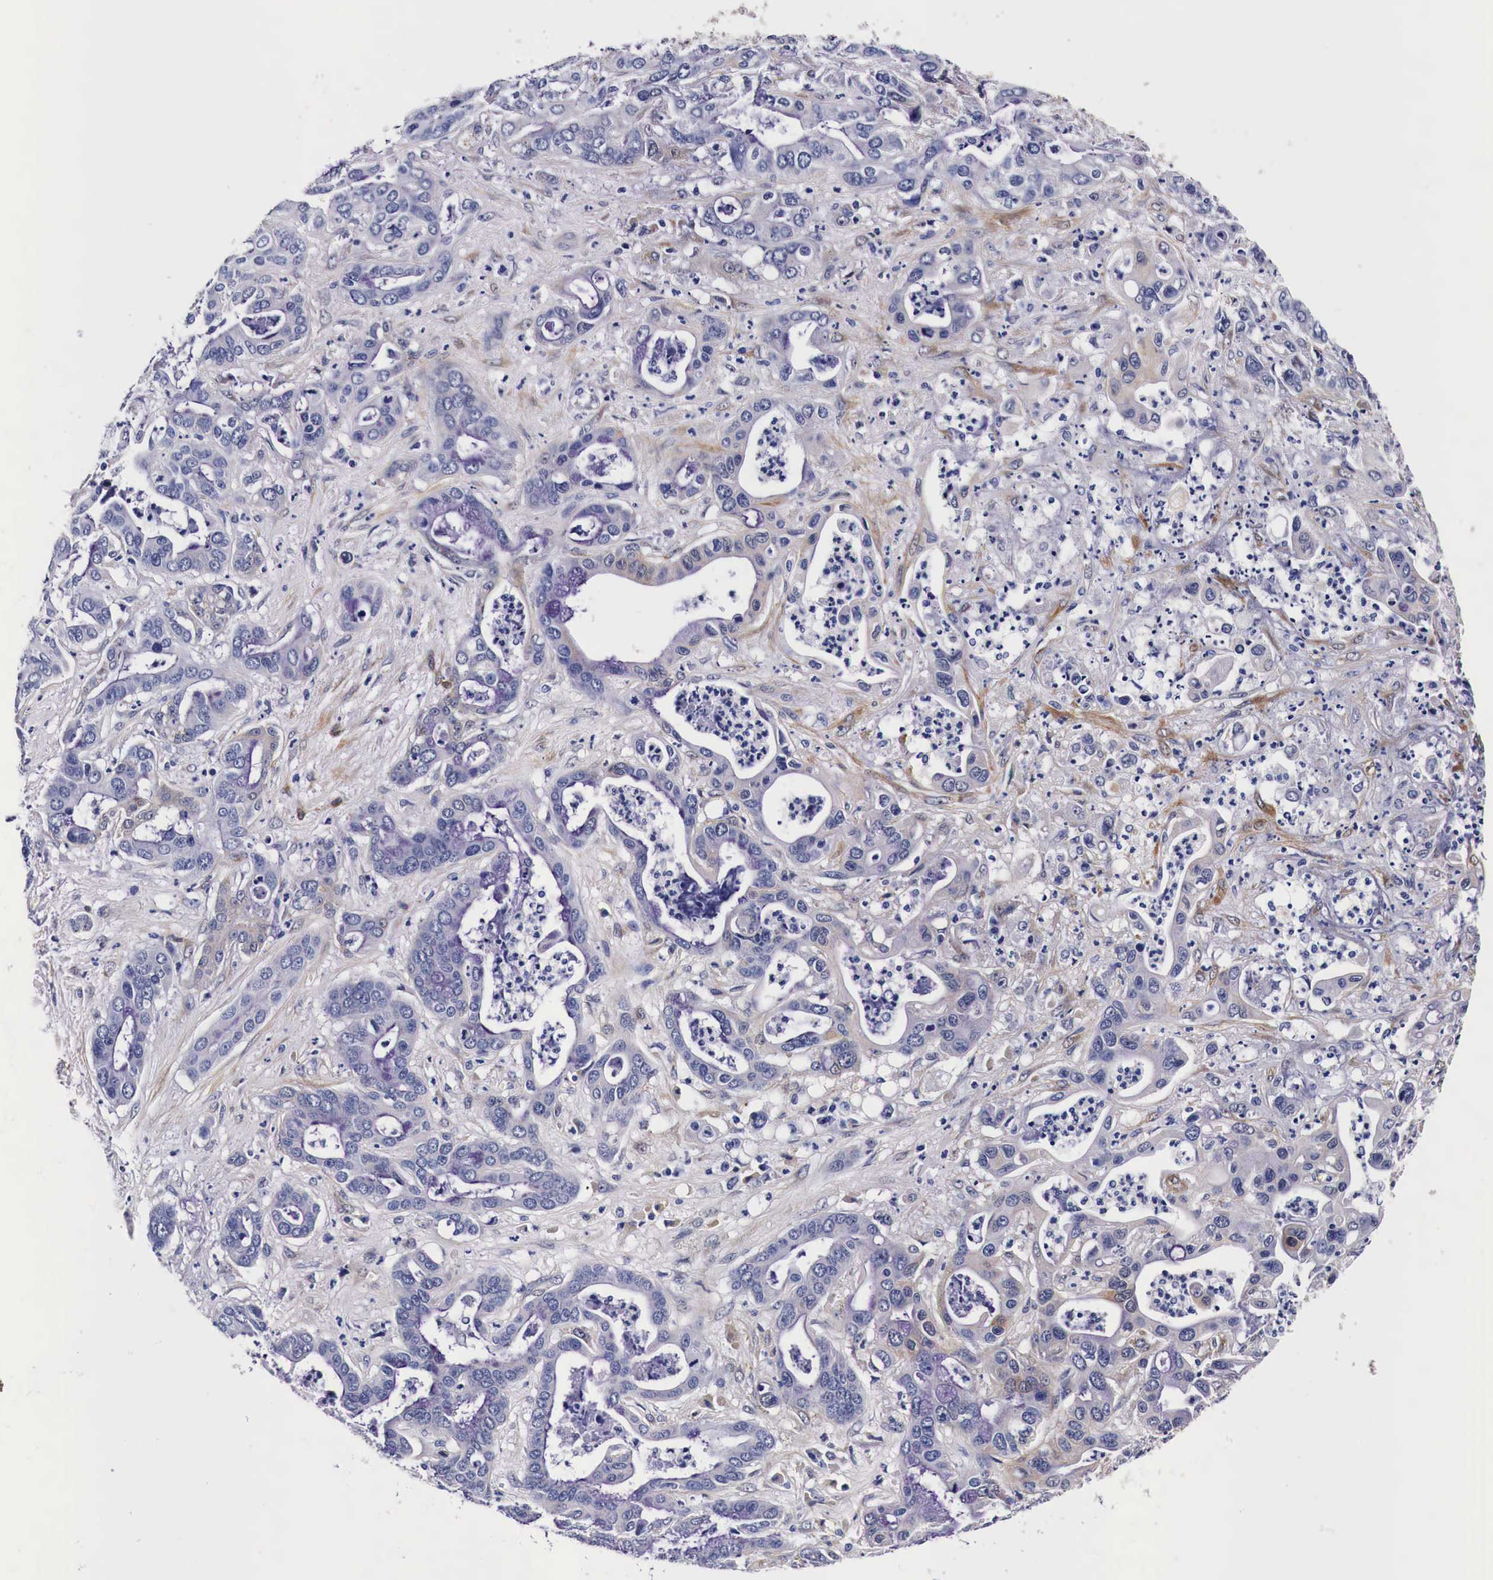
{"staining": {"intensity": "weak", "quantity": "25%-75%", "location": "cytoplasmic/membranous"}, "tissue": "liver cancer", "cell_type": "Tumor cells", "image_type": "cancer", "snomed": [{"axis": "morphology", "description": "Cholangiocarcinoma"}, {"axis": "topography", "description": "Liver"}], "caption": "Tumor cells show low levels of weak cytoplasmic/membranous staining in about 25%-75% of cells in cholangiocarcinoma (liver).", "gene": "HSPB1", "patient": {"sex": "female", "age": 65}}